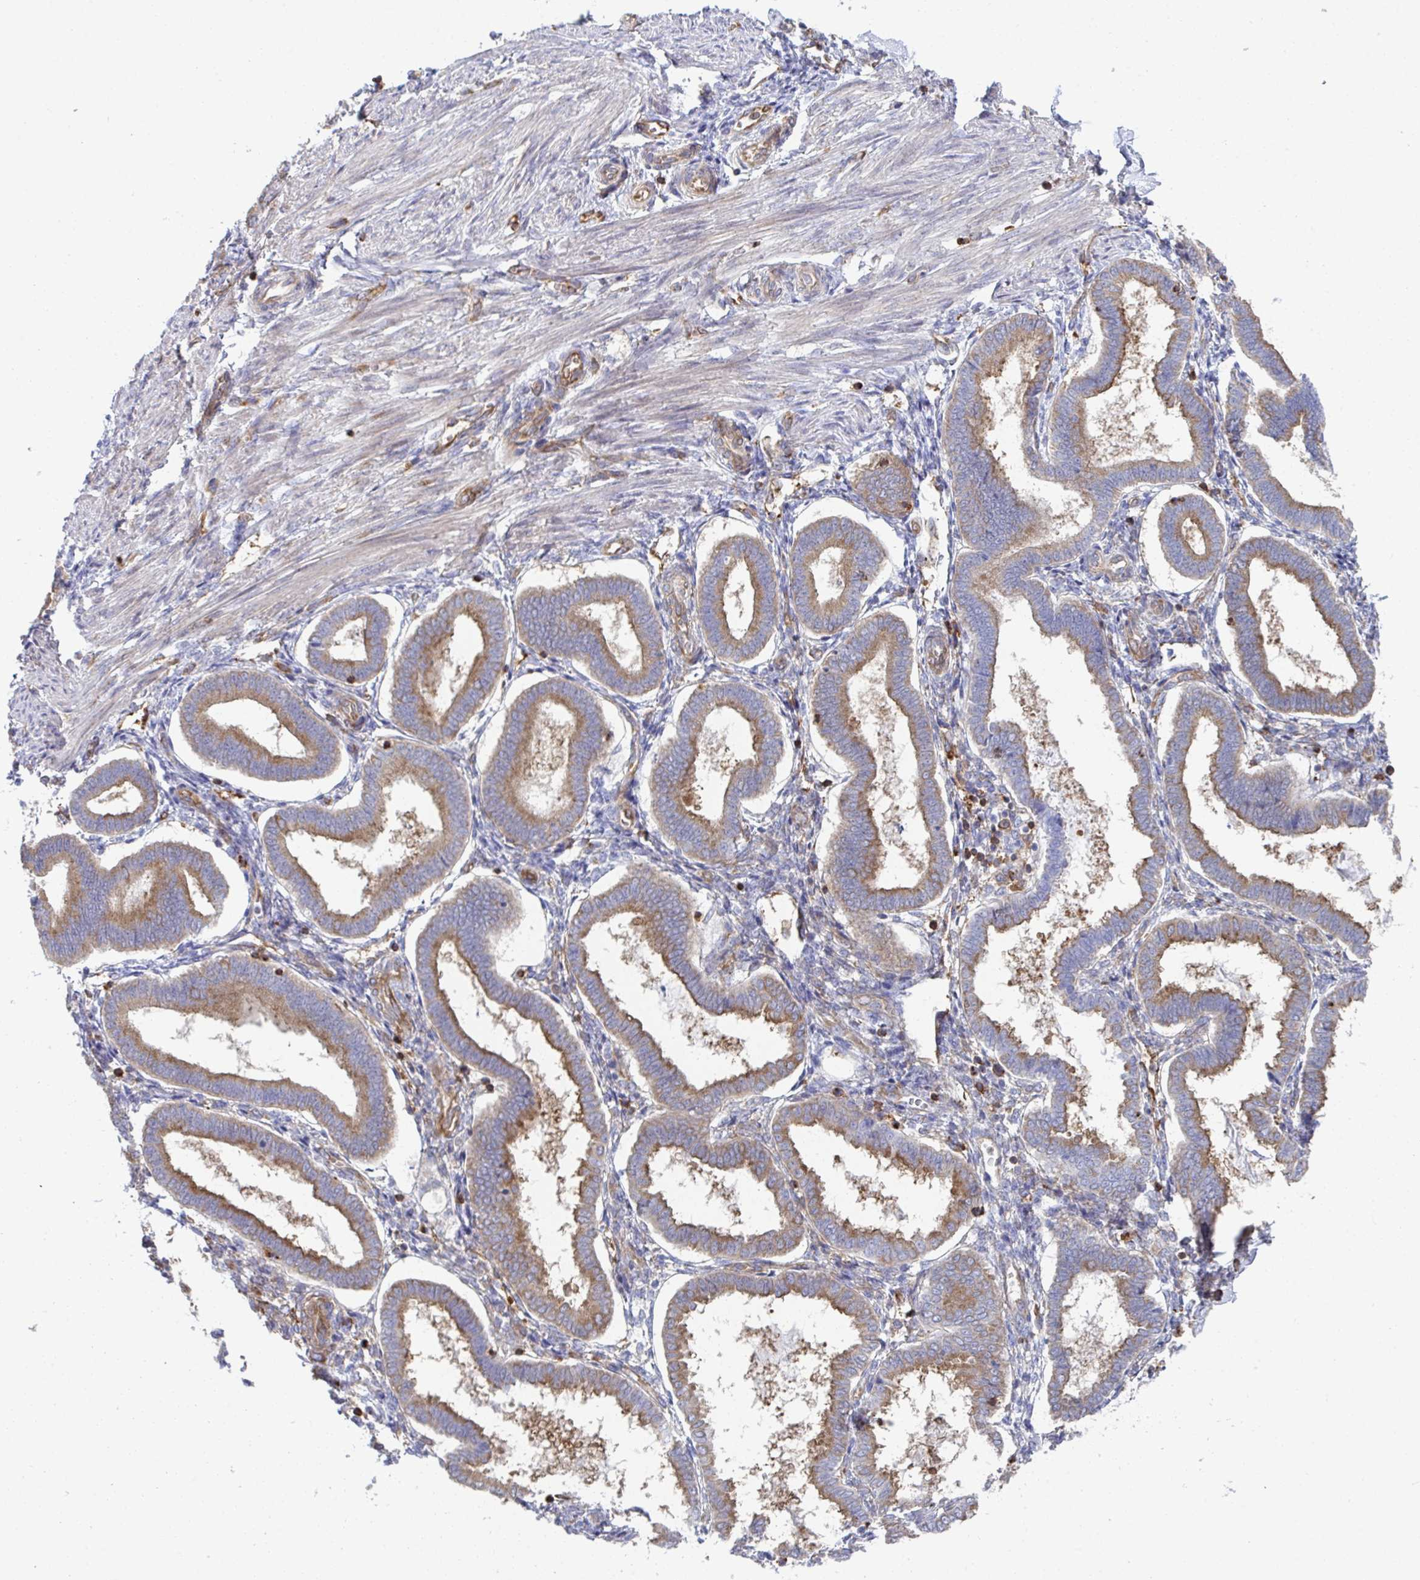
{"staining": {"intensity": "weak", "quantity": "25%-75%", "location": "cytoplasmic/membranous"}, "tissue": "endometrium", "cell_type": "Cells in endometrial stroma", "image_type": "normal", "snomed": [{"axis": "morphology", "description": "Normal tissue, NOS"}, {"axis": "topography", "description": "Endometrium"}], "caption": "Immunohistochemical staining of unremarkable endometrium reveals 25%-75% levels of weak cytoplasmic/membranous protein positivity in about 25%-75% of cells in endometrial stroma. Nuclei are stained in blue.", "gene": "WNK1", "patient": {"sex": "female", "age": 24}}